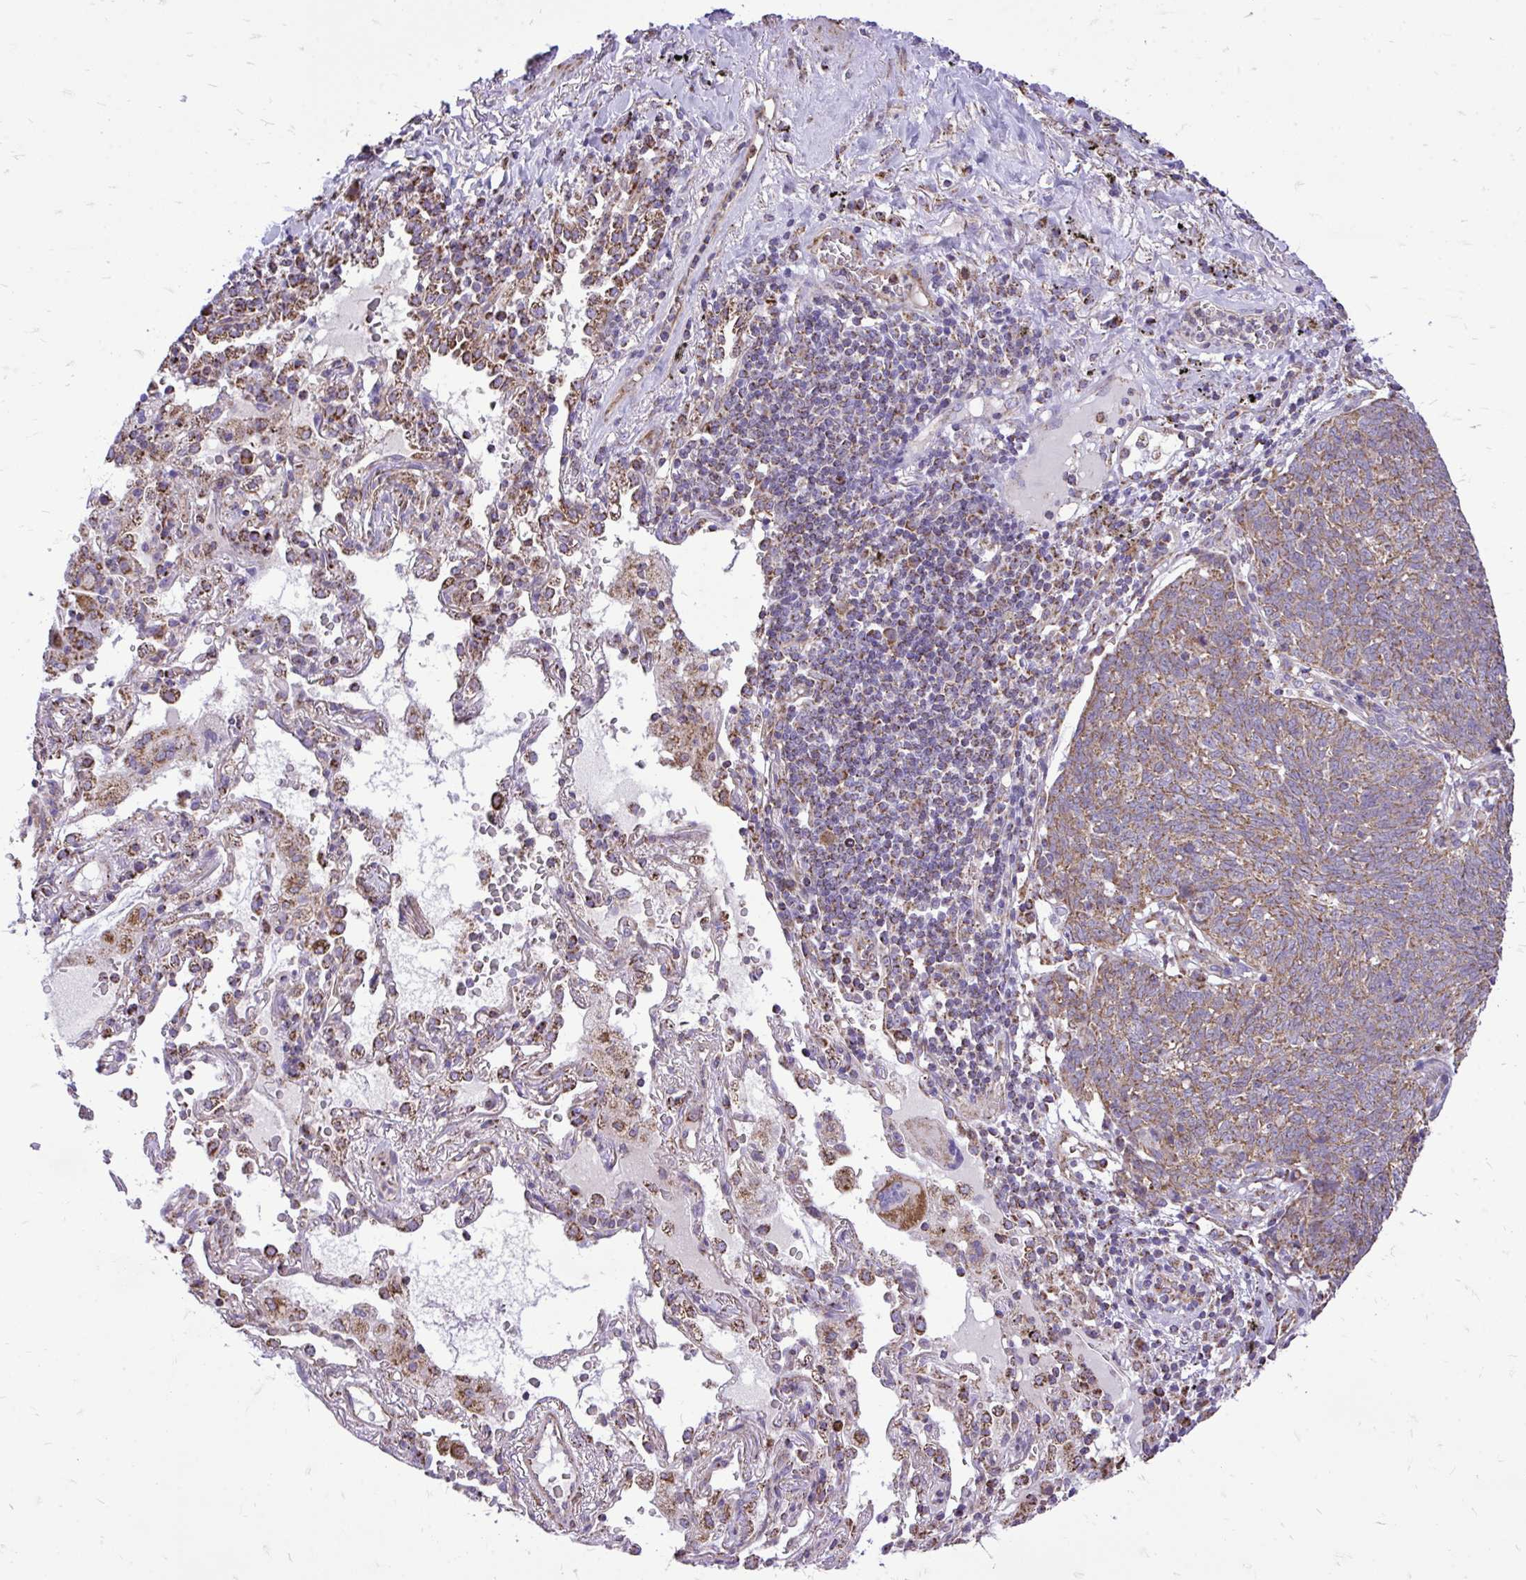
{"staining": {"intensity": "moderate", "quantity": ">75%", "location": "cytoplasmic/membranous"}, "tissue": "lung cancer", "cell_type": "Tumor cells", "image_type": "cancer", "snomed": [{"axis": "morphology", "description": "Squamous cell carcinoma, NOS"}, {"axis": "topography", "description": "Lung"}], "caption": "Squamous cell carcinoma (lung) tissue exhibits moderate cytoplasmic/membranous staining in approximately >75% of tumor cells, visualized by immunohistochemistry.", "gene": "UBE2C", "patient": {"sex": "female", "age": 72}}